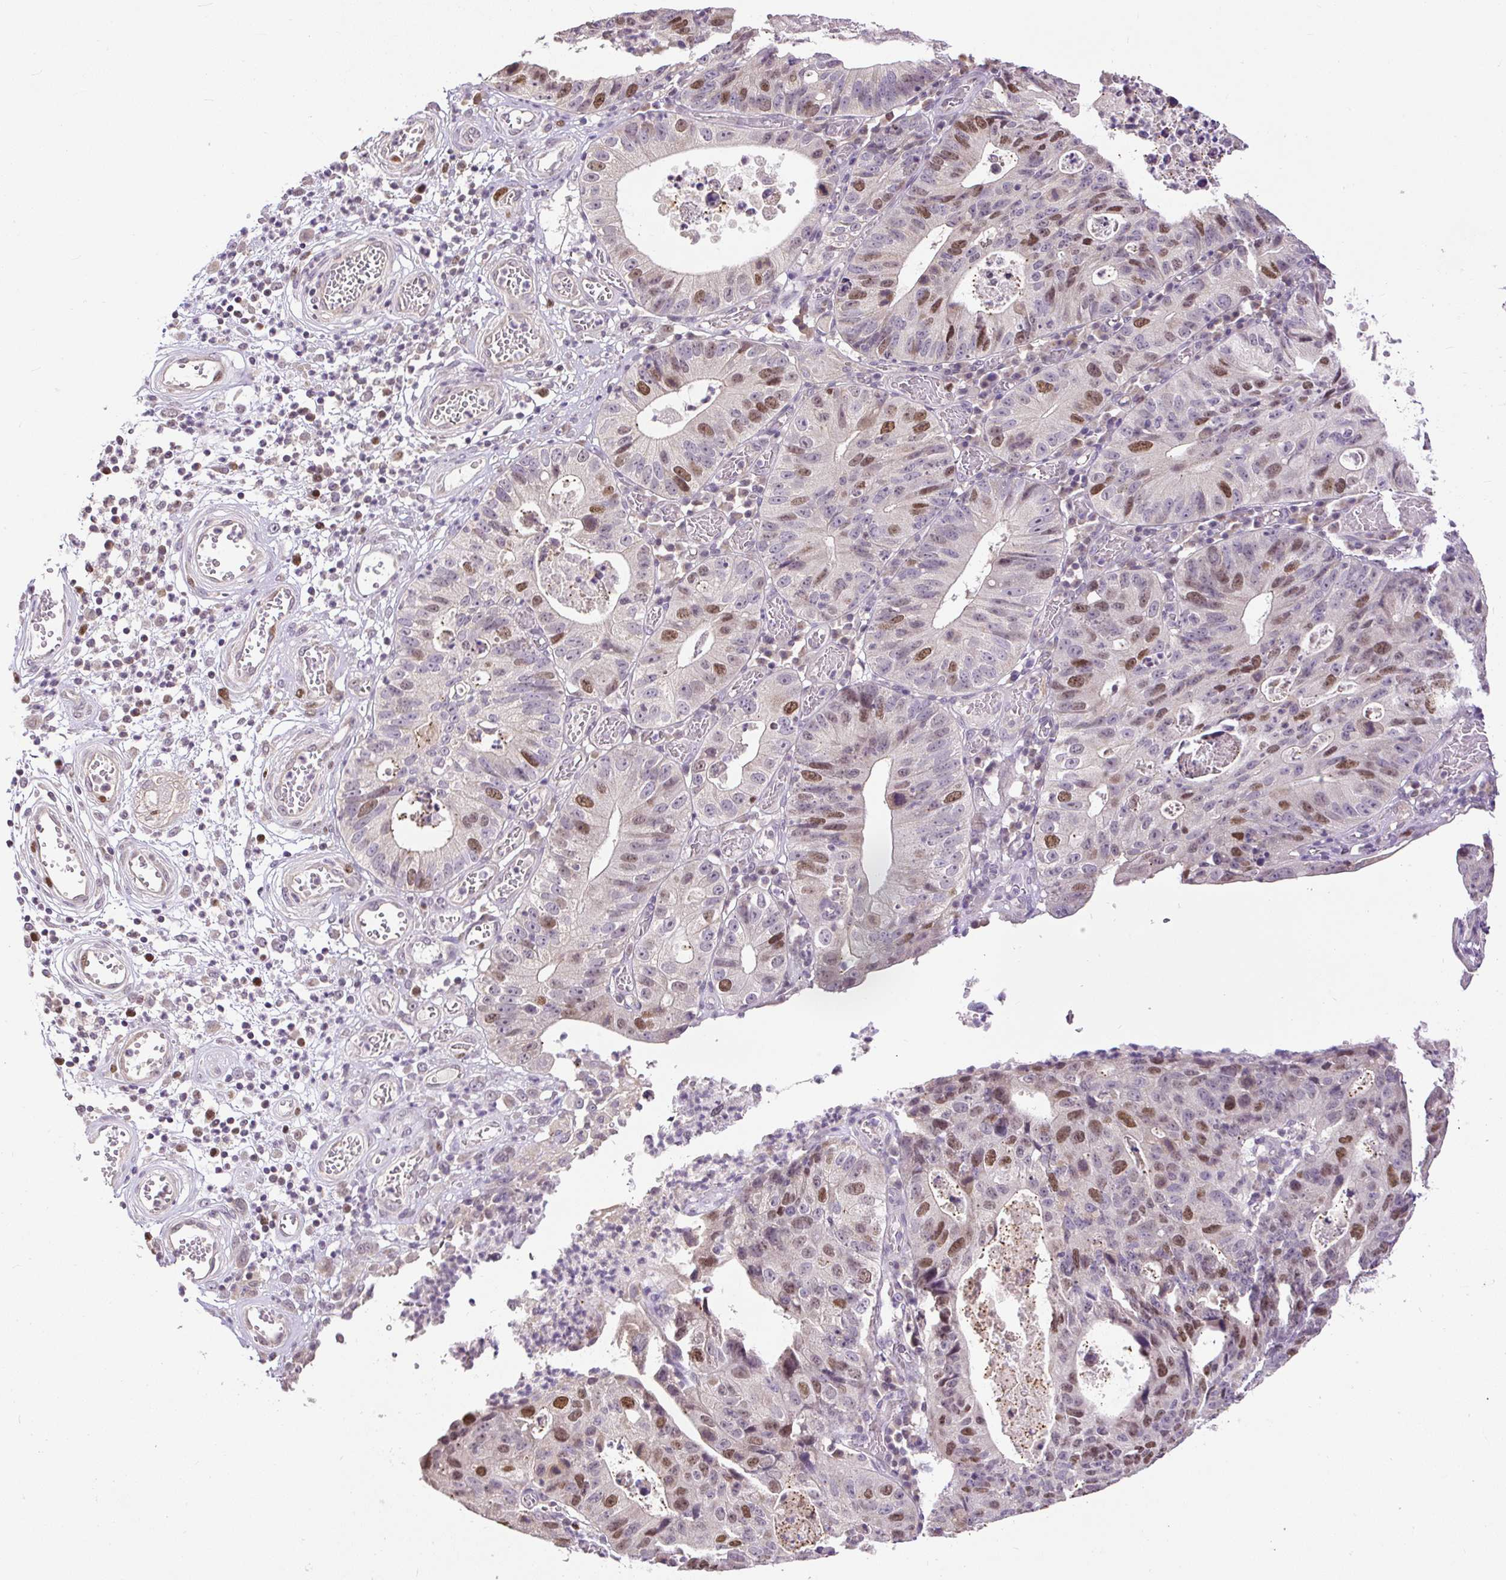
{"staining": {"intensity": "moderate", "quantity": "25%-75%", "location": "nuclear"}, "tissue": "stomach cancer", "cell_type": "Tumor cells", "image_type": "cancer", "snomed": [{"axis": "morphology", "description": "Adenocarcinoma, NOS"}, {"axis": "topography", "description": "Stomach"}], "caption": "Stomach cancer tissue reveals moderate nuclear expression in approximately 25%-75% of tumor cells The protein is shown in brown color, while the nuclei are stained blue.", "gene": "RACGAP1", "patient": {"sex": "male", "age": 59}}